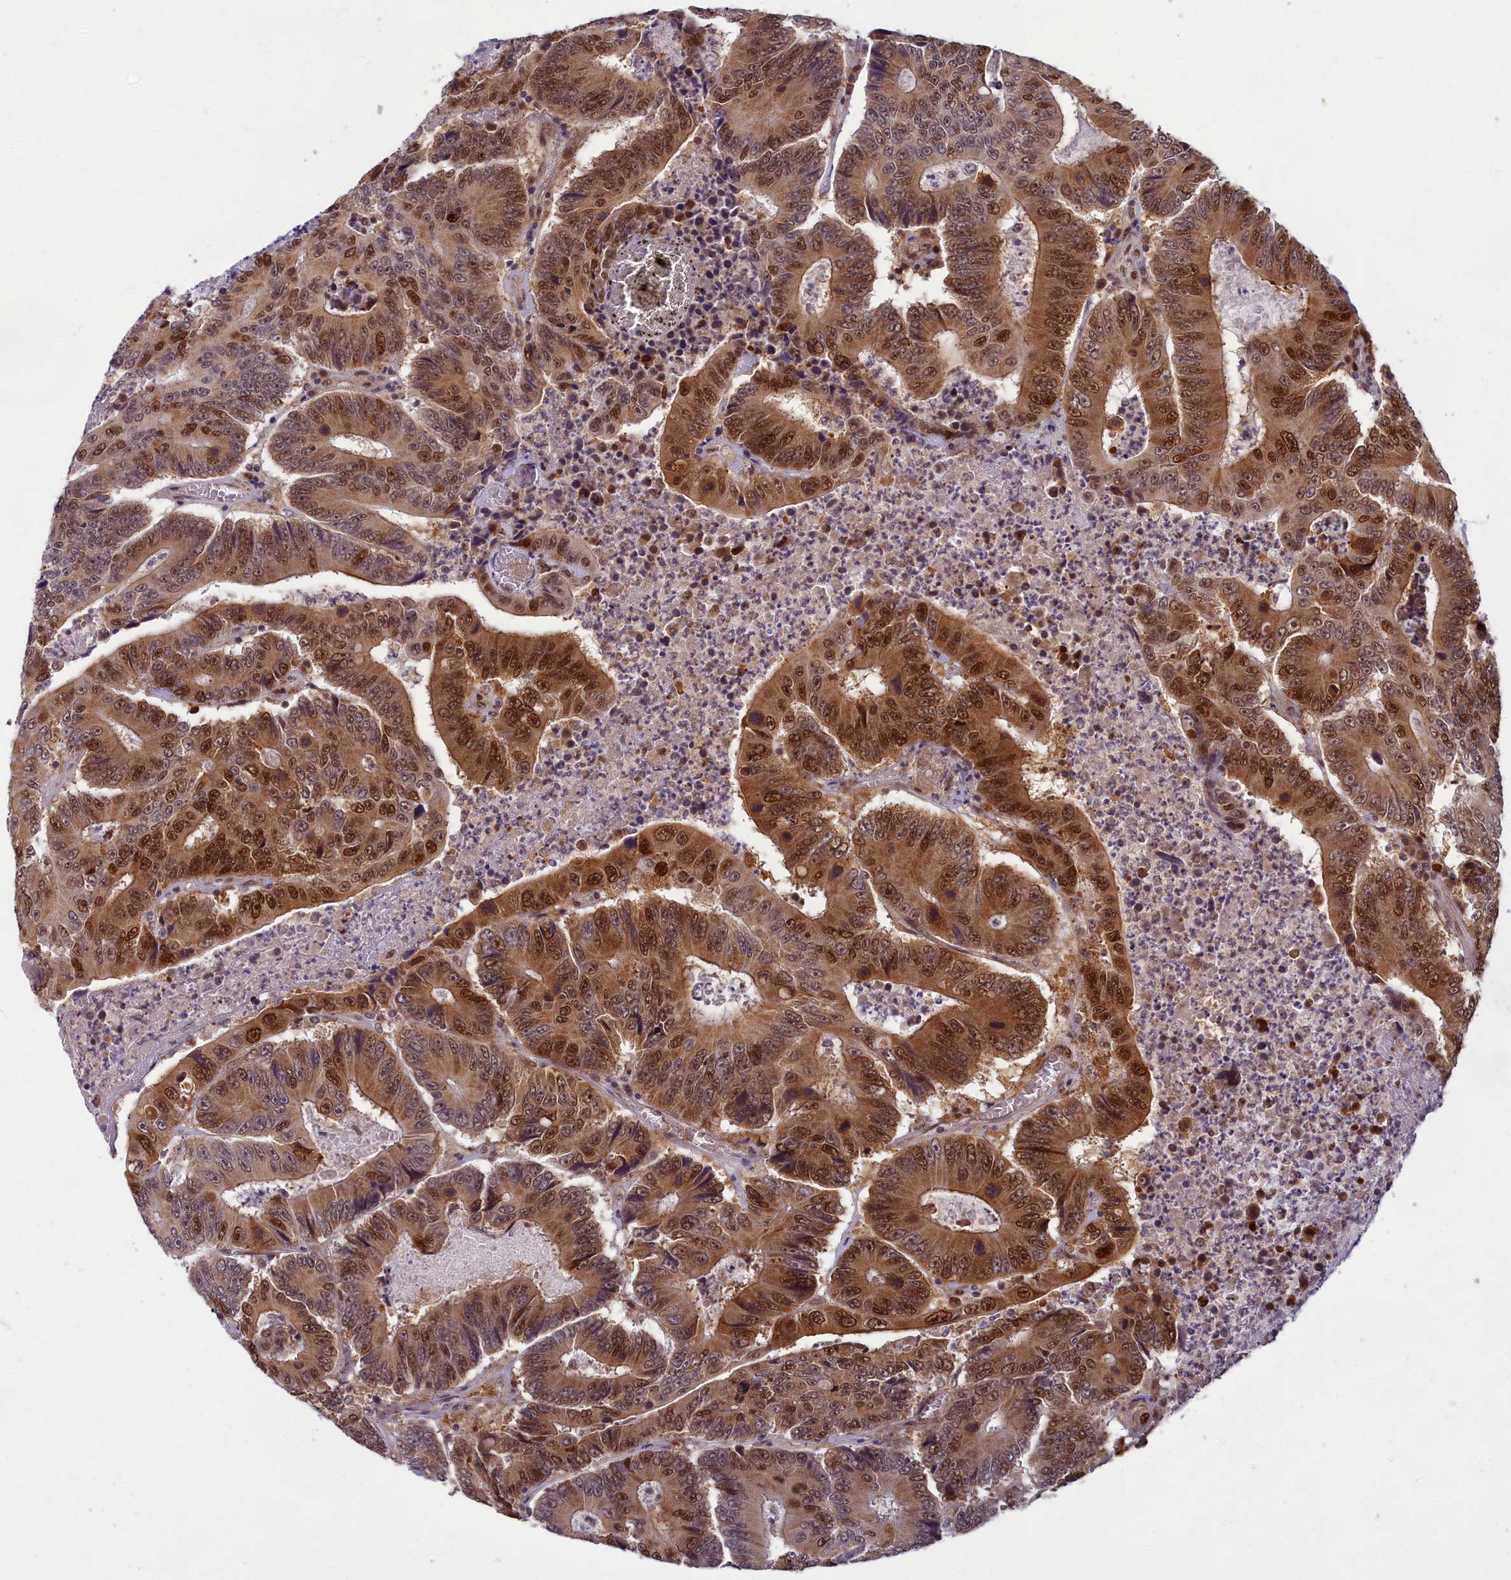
{"staining": {"intensity": "moderate", "quantity": ">75%", "location": "cytoplasmic/membranous,nuclear"}, "tissue": "colorectal cancer", "cell_type": "Tumor cells", "image_type": "cancer", "snomed": [{"axis": "morphology", "description": "Adenocarcinoma, NOS"}, {"axis": "topography", "description": "Colon"}], "caption": "Immunohistochemistry (IHC) (DAB (3,3'-diaminobenzidine)) staining of colorectal adenocarcinoma reveals moderate cytoplasmic/membranous and nuclear protein expression in approximately >75% of tumor cells. (DAB (3,3'-diaminobenzidine) = brown stain, brightfield microscopy at high magnification).", "gene": "EARS2", "patient": {"sex": "male", "age": 83}}